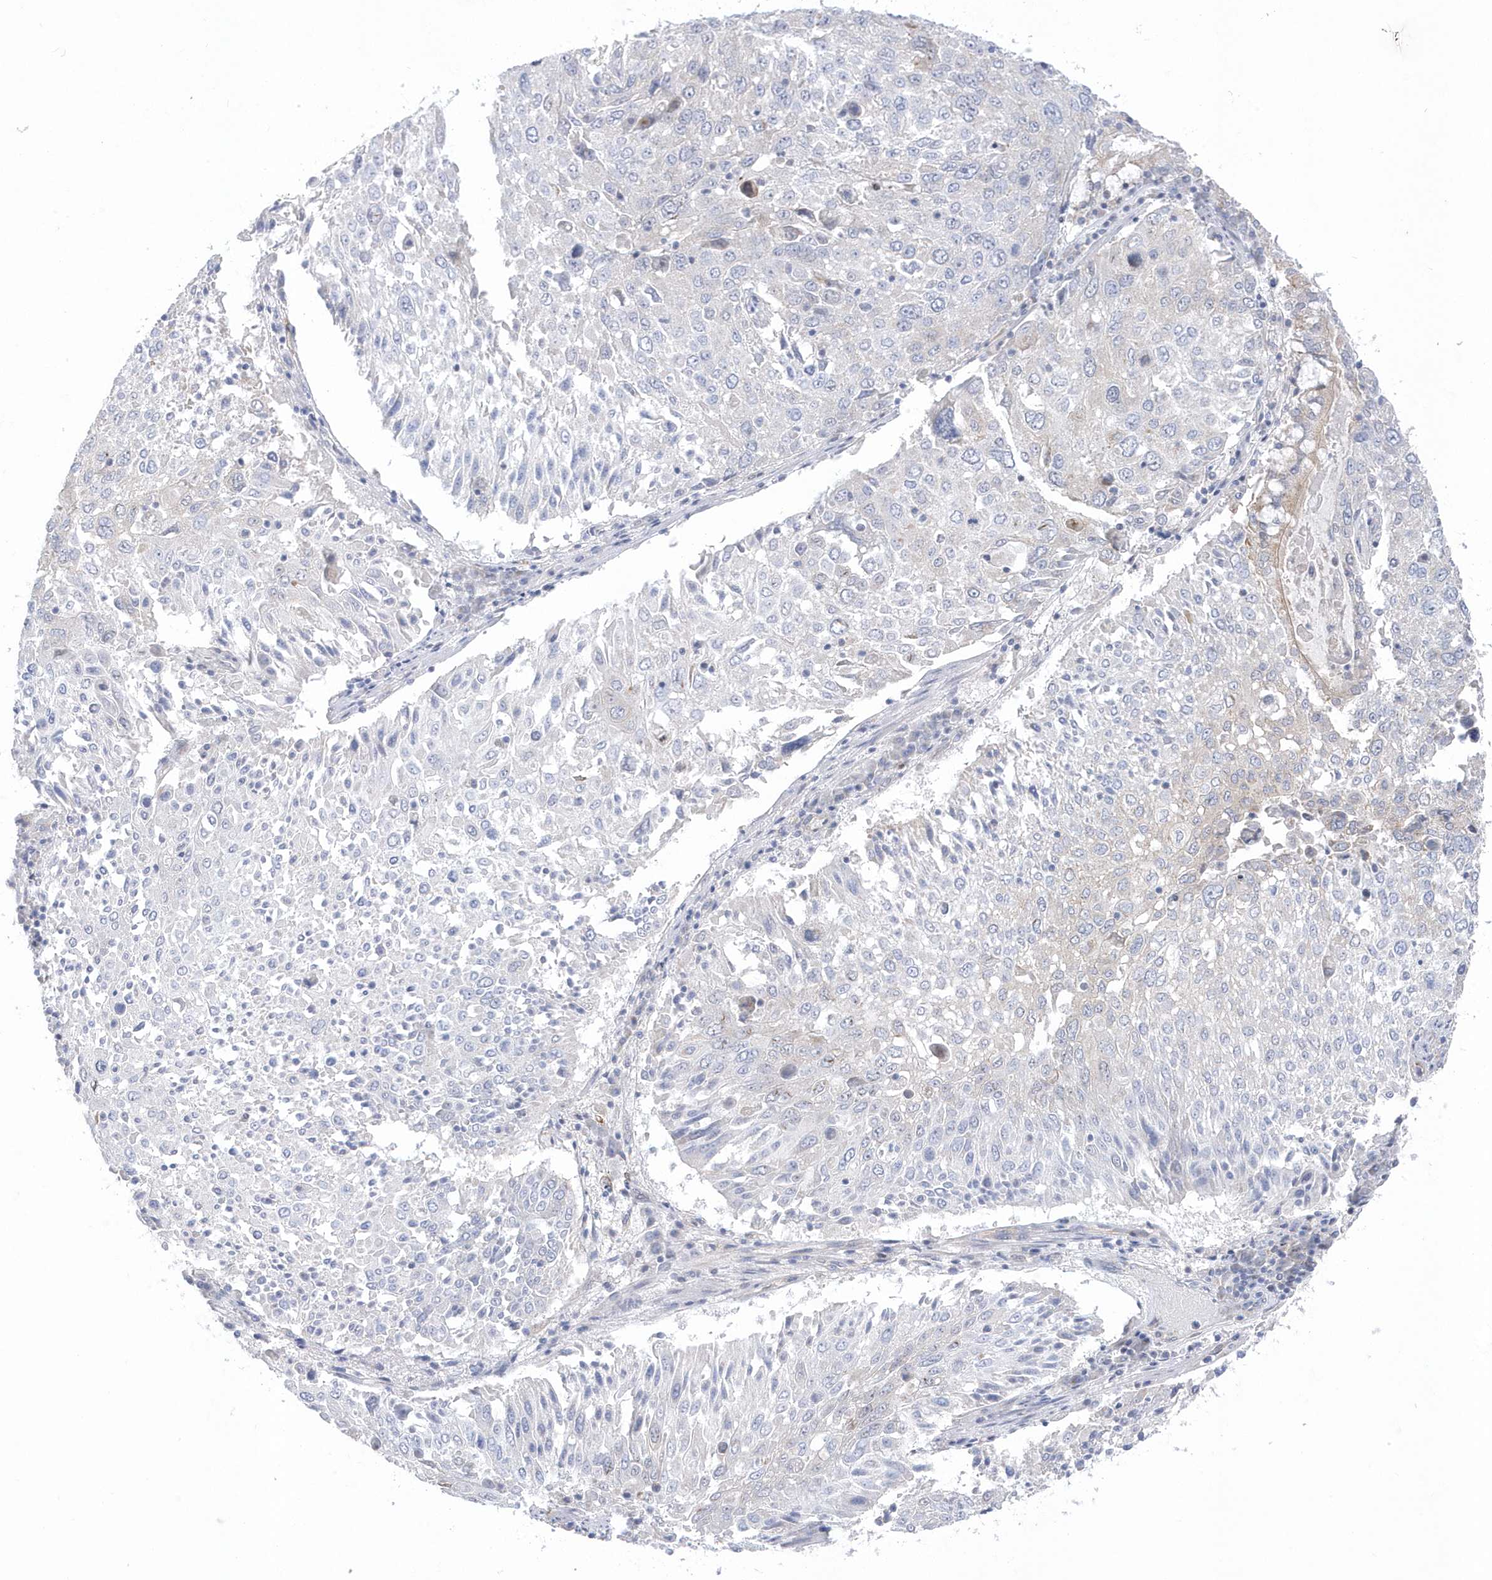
{"staining": {"intensity": "negative", "quantity": "none", "location": "none"}, "tissue": "lung cancer", "cell_type": "Tumor cells", "image_type": "cancer", "snomed": [{"axis": "morphology", "description": "Squamous cell carcinoma, NOS"}, {"axis": "topography", "description": "Lung"}], "caption": "Lung squamous cell carcinoma stained for a protein using IHC exhibits no staining tumor cells.", "gene": "ANAPC1", "patient": {"sex": "male", "age": 65}}